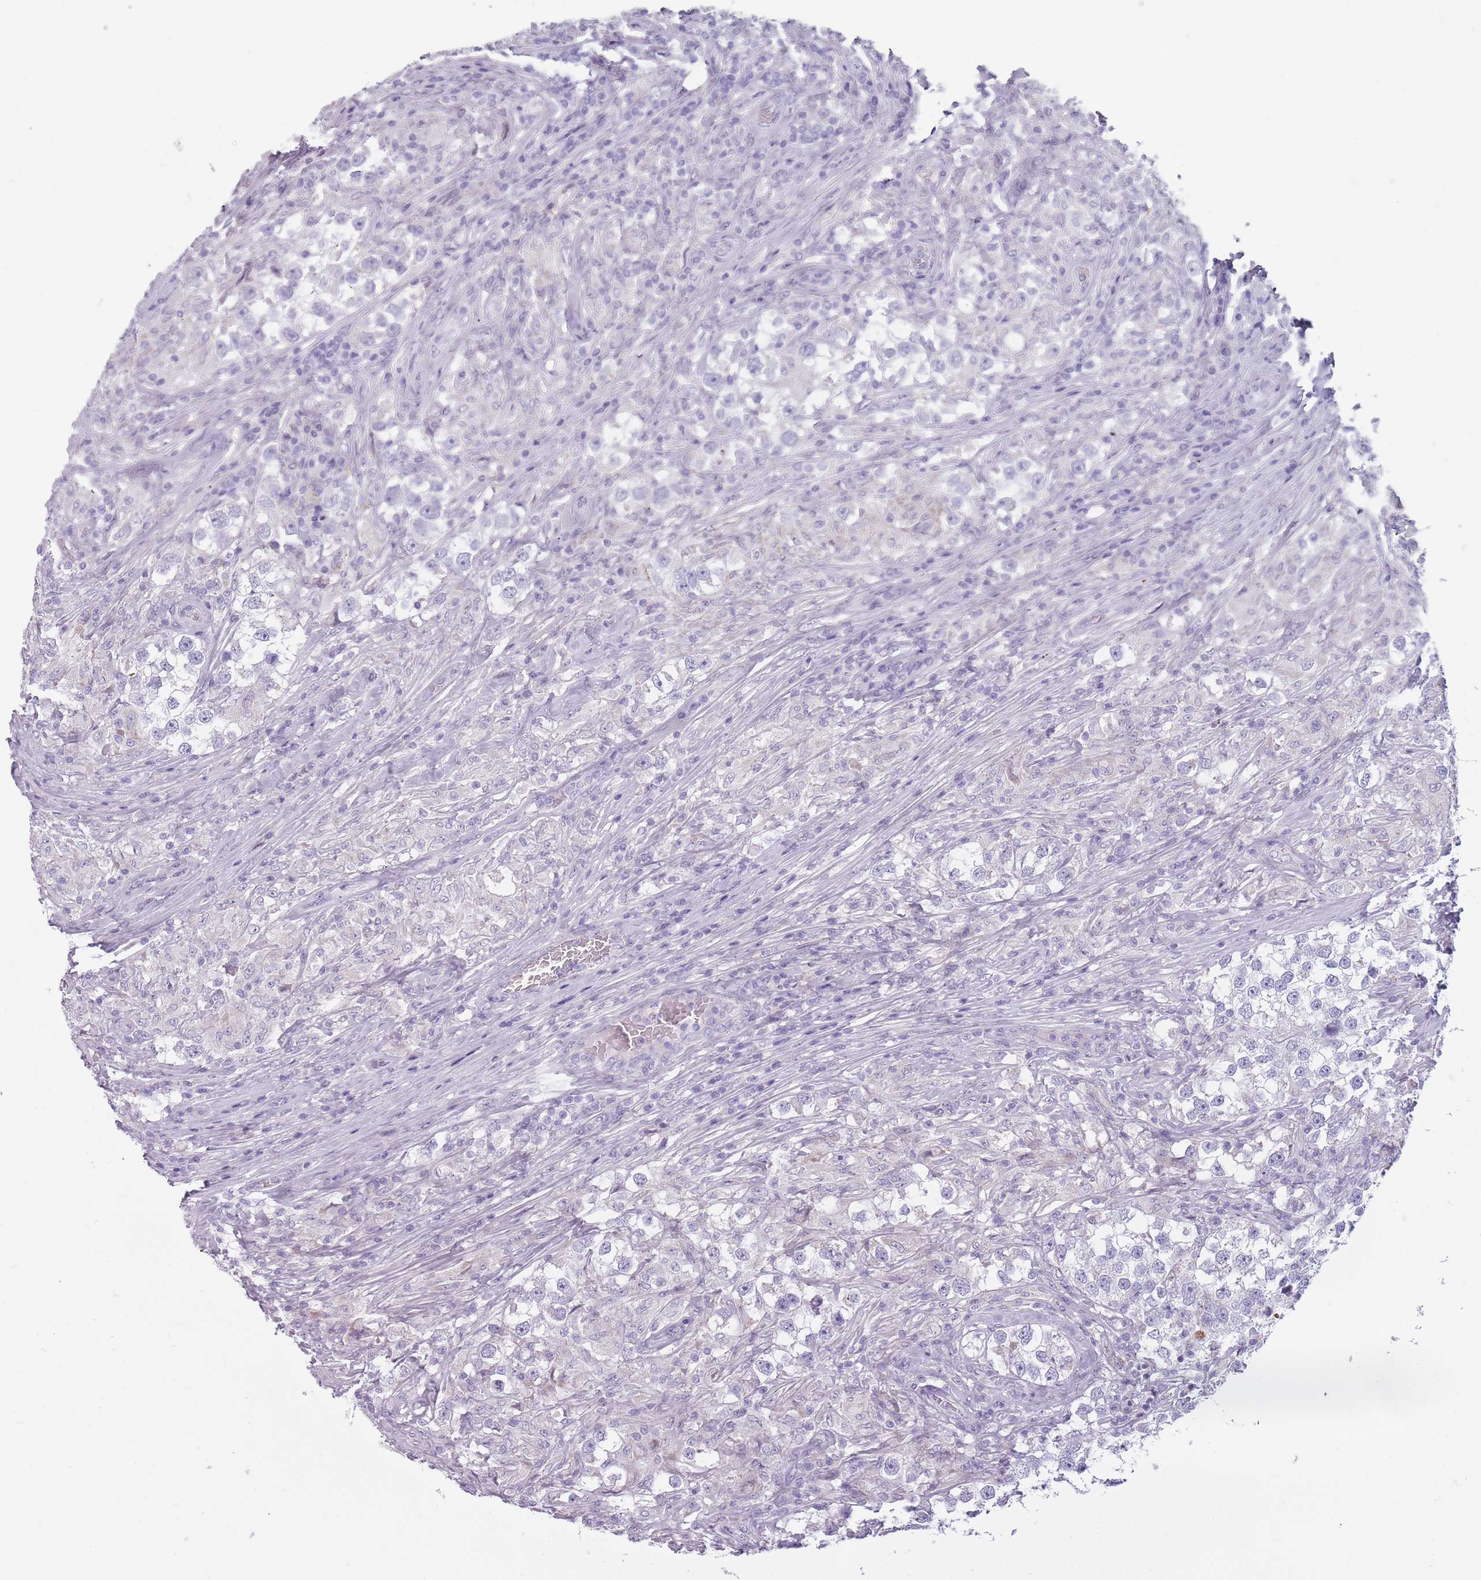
{"staining": {"intensity": "negative", "quantity": "none", "location": "none"}, "tissue": "testis cancer", "cell_type": "Tumor cells", "image_type": "cancer", "snomed": [{"axis": "morphology", "description": "Seminoma, NOS"}, {"axis": "topography", "description": "Testis"}], "caption": "Immunohistochemical staining of human testis cancer (seminoma) reveals no significant positivity in tumor cells.", "gene": "MEGF8", "patient": {"sex": "male", "age": 46}}